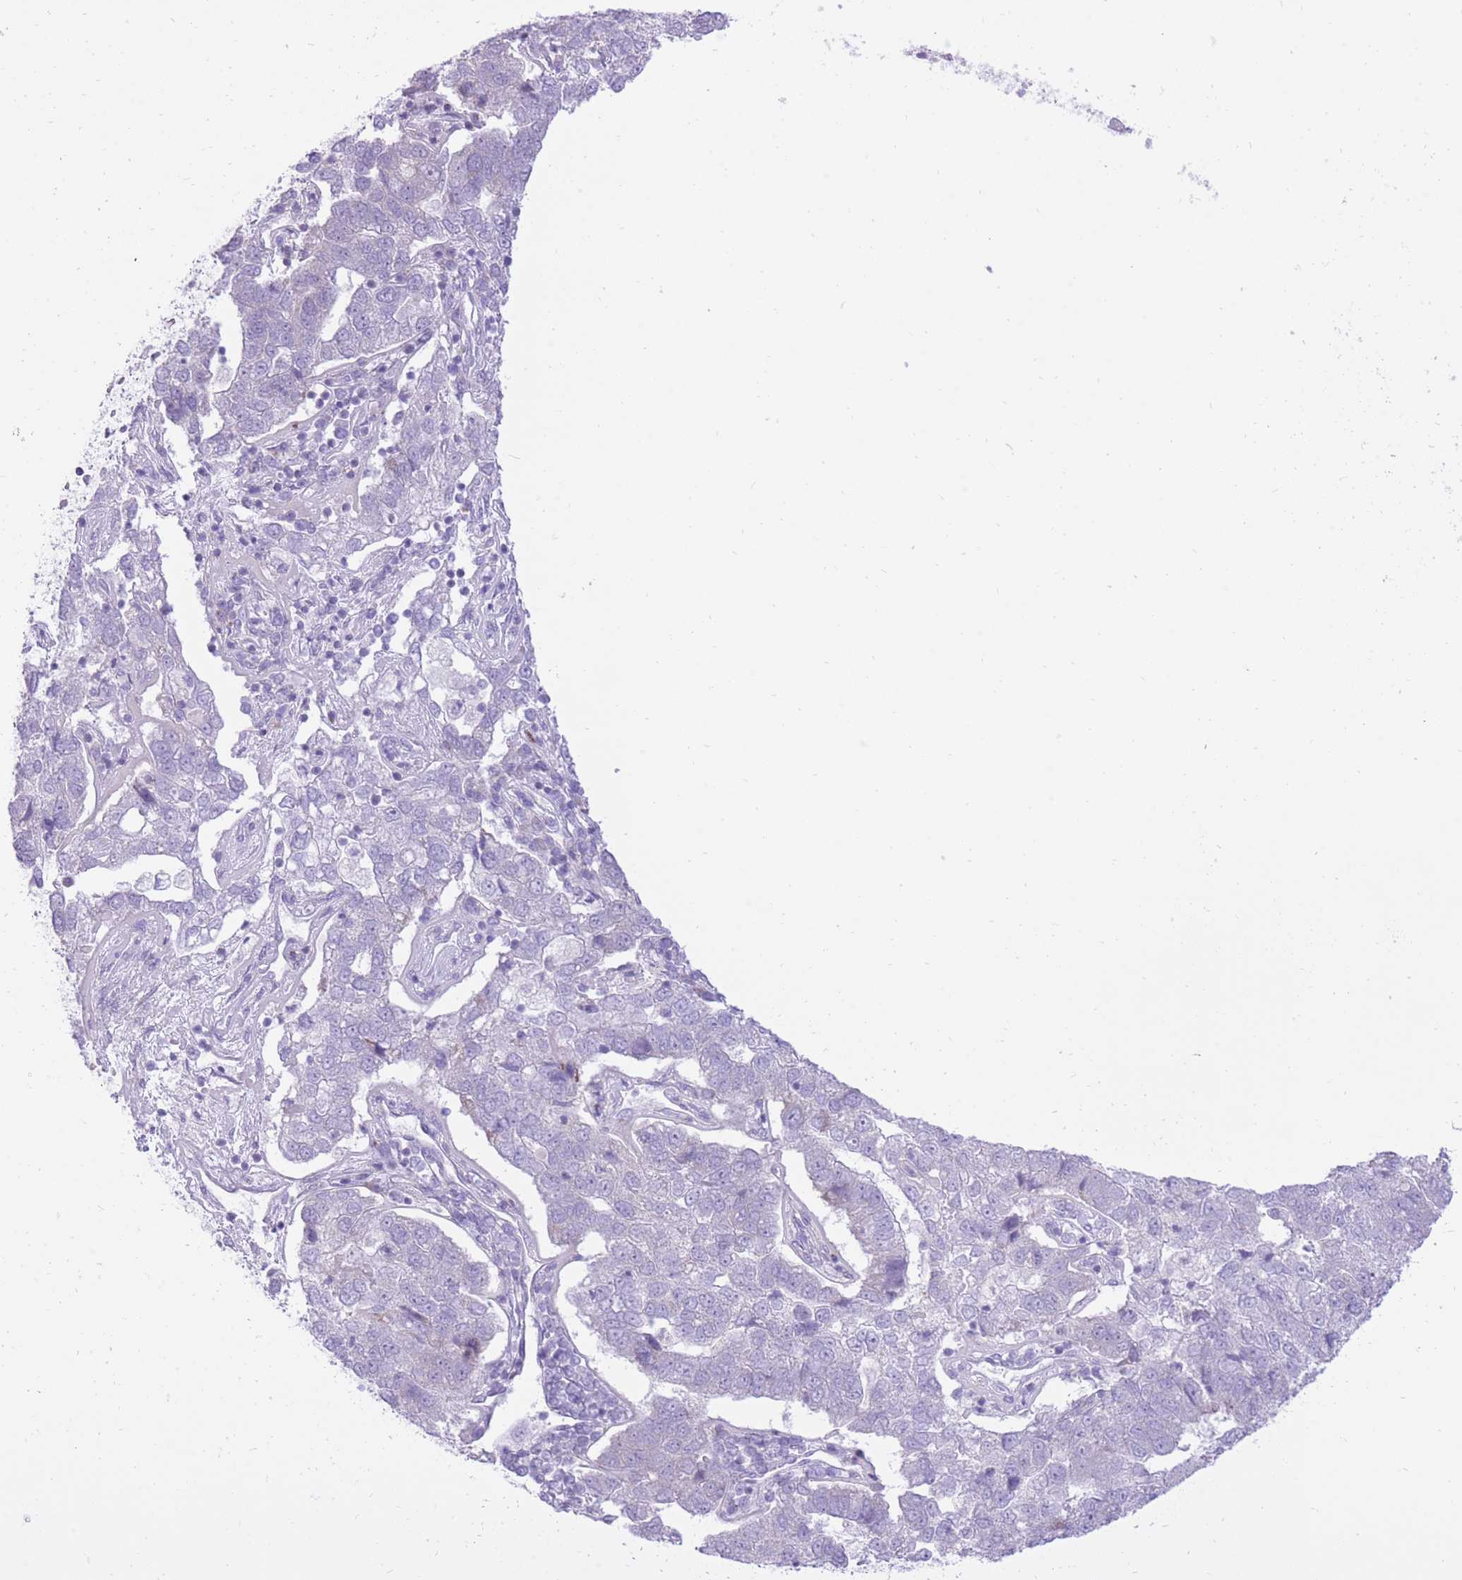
{"staining": {"intensity": "negative", "quantity": "none", "location": "none"}, "tissue": "pancreatic cancer", "cell_type": "Tumor cells", "image_type": "cancer", "snomed": [{"axis": "morphology", "description": "Adenocarcinoma, NOS"}, {"axis": "topography", "description": "Pancreas"}], "caption": "Tumor cells are negative for brown protein staining in pancreatic adenocarcinoma.", "gene": "DENND2D", "patient": {"sex": "female", "age": 61}}